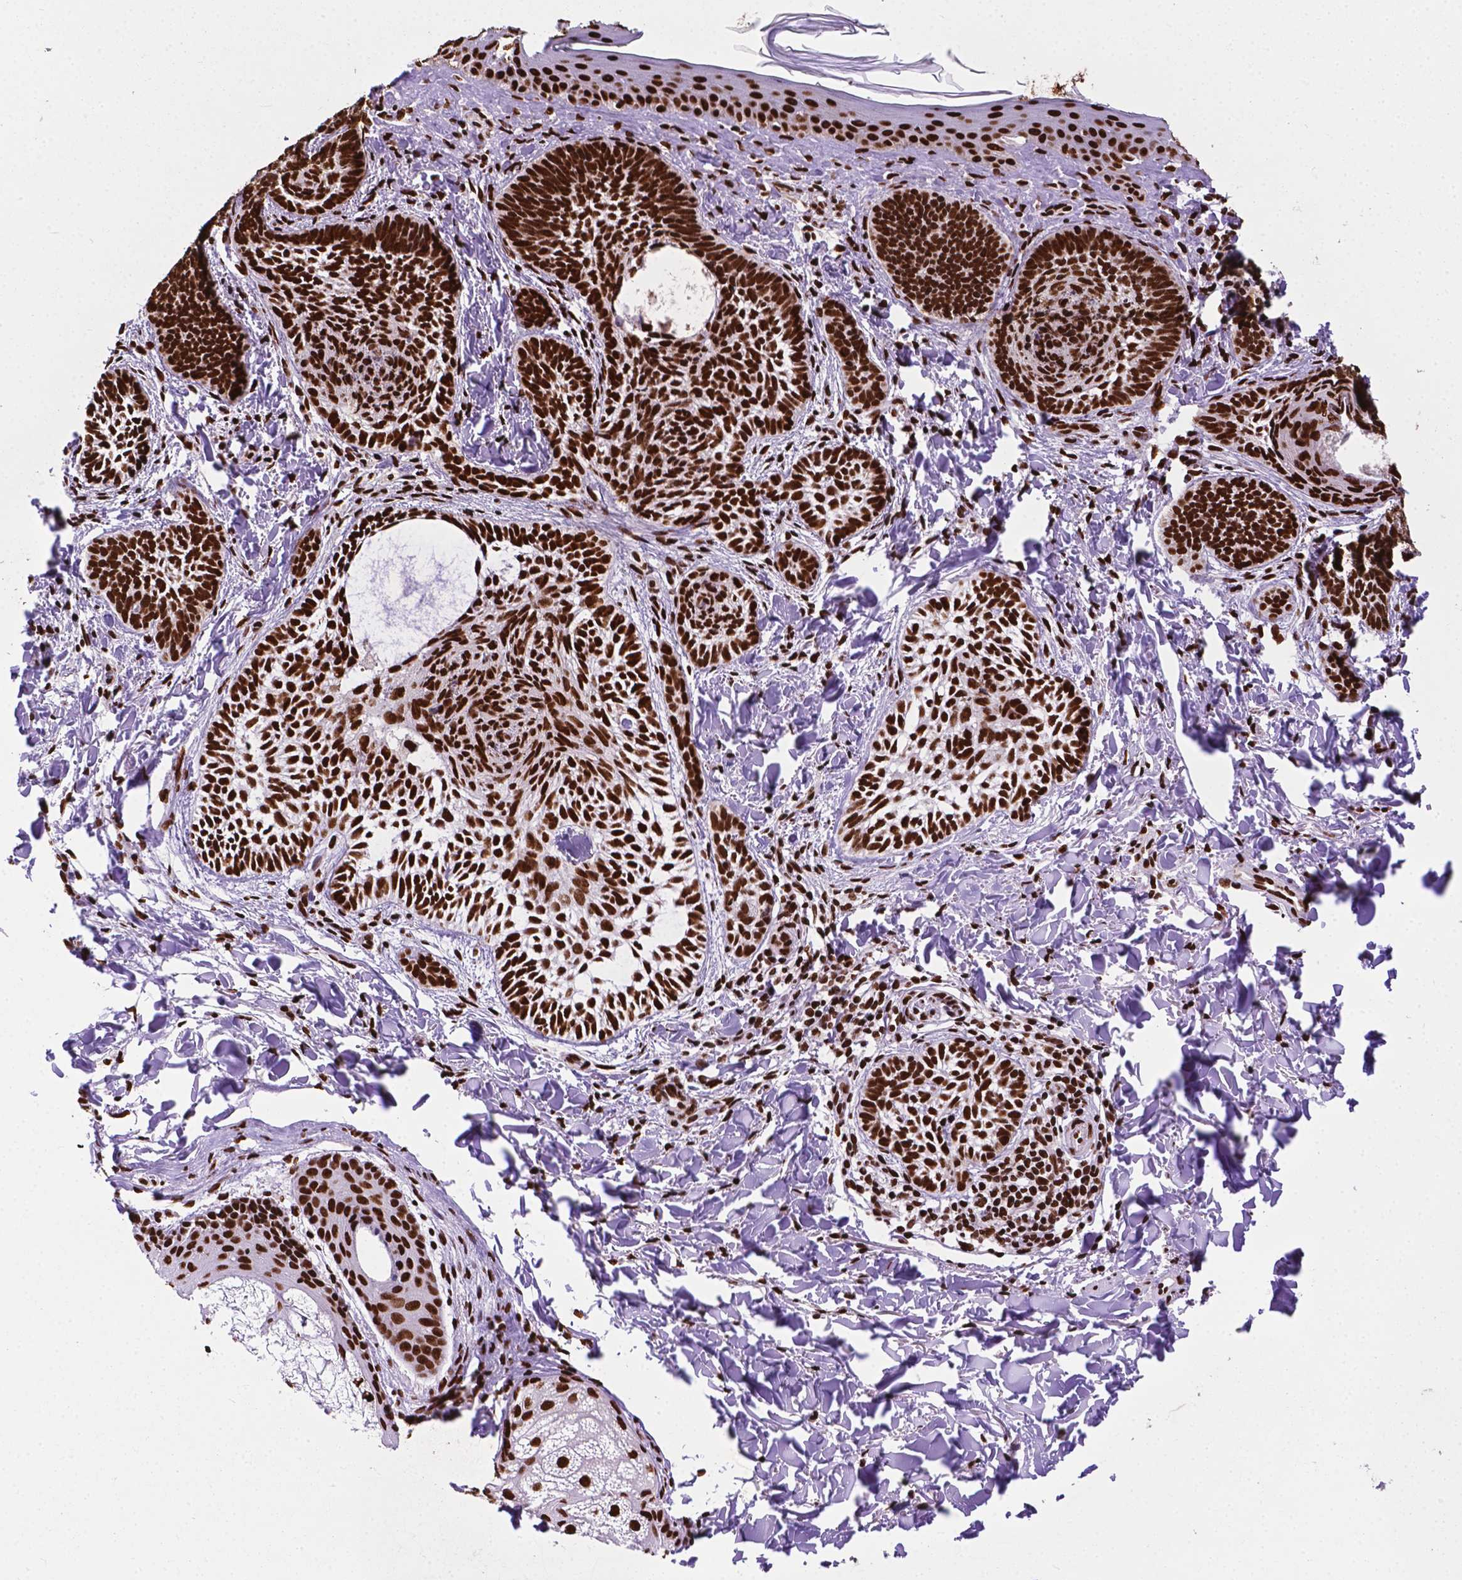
{"staining": {"intensity": "strong", "quantity": ">75%", "location": "nuclear"}, "tissue": "skin cancer", "cell_type": "Tumor cells", "image_type": "cancer", "snomed": [{"axis": "morphology", "description": "Normal tissue, NOS"}, {"axis": "morphology", "description": "Basal cell carcinoma"}, {"axis": "topography", "description": "Skin"}], "caption": "Skin cancer (basal cell carcinoma) stained for a protein displays strong nuclear positivity in tumor cells.", "gene": "SMIM5", "patient": {"sex": "male", "age": 46}}